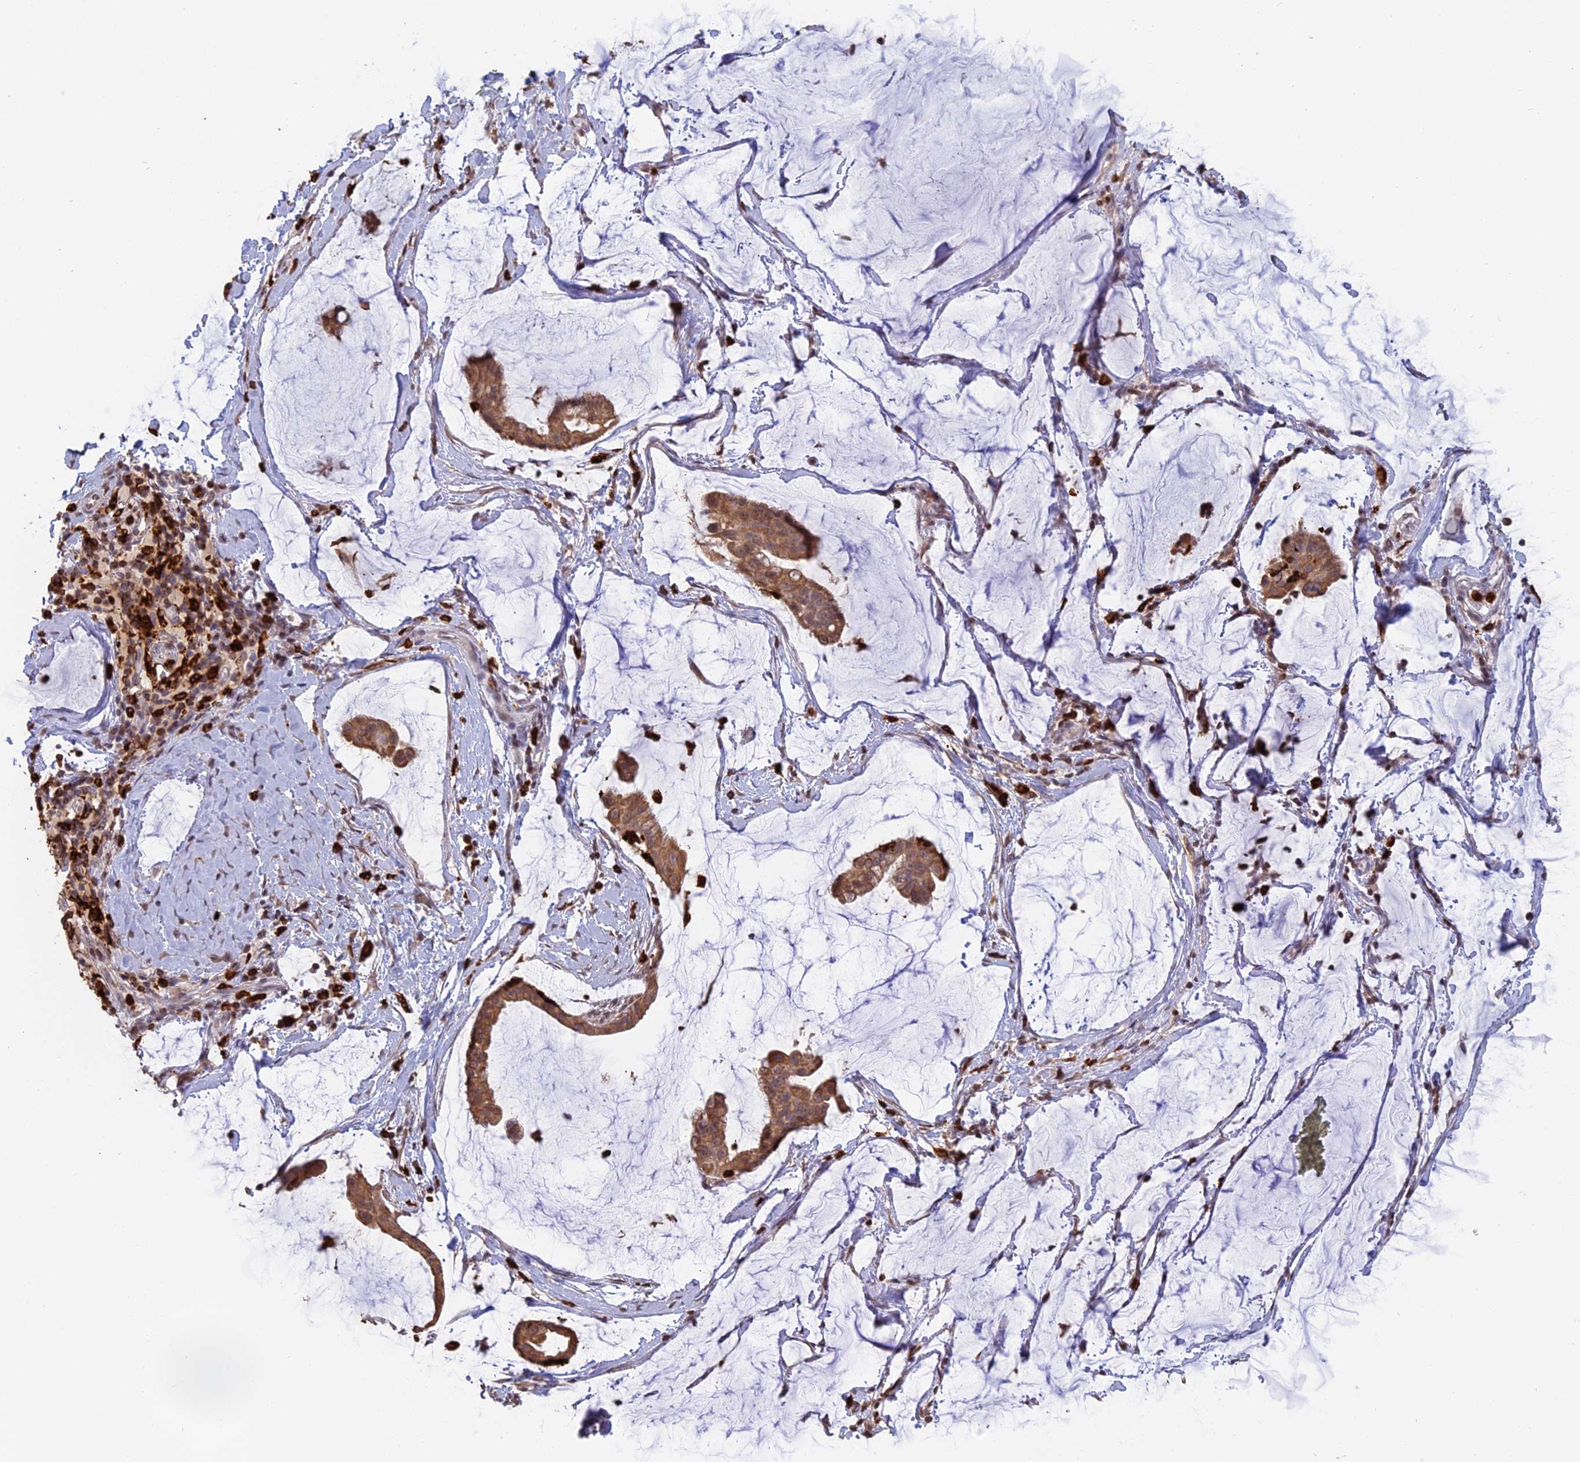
{"staining": {"intensity": "weak", "quantity": ">75%", "location": "cytoplasmic/membranous"}, "tissue": "ovarian cancer", "cell_type": "Tumor cells", "image_type": "cancer", "snomed": [{"axis": "morphology", "description": "Cystadenocarcinoma, mucinous, NOS"}, {"axis": "topography", "description": "Ovary"}], "caption": "Ovarian cancer stained for a protein (brown) shows weak cytoplasmic/membranous positive expression in approximately >75% of tumor cells.", "gene": "APOBR", "patient": {"sex": "female", "age": 73}}